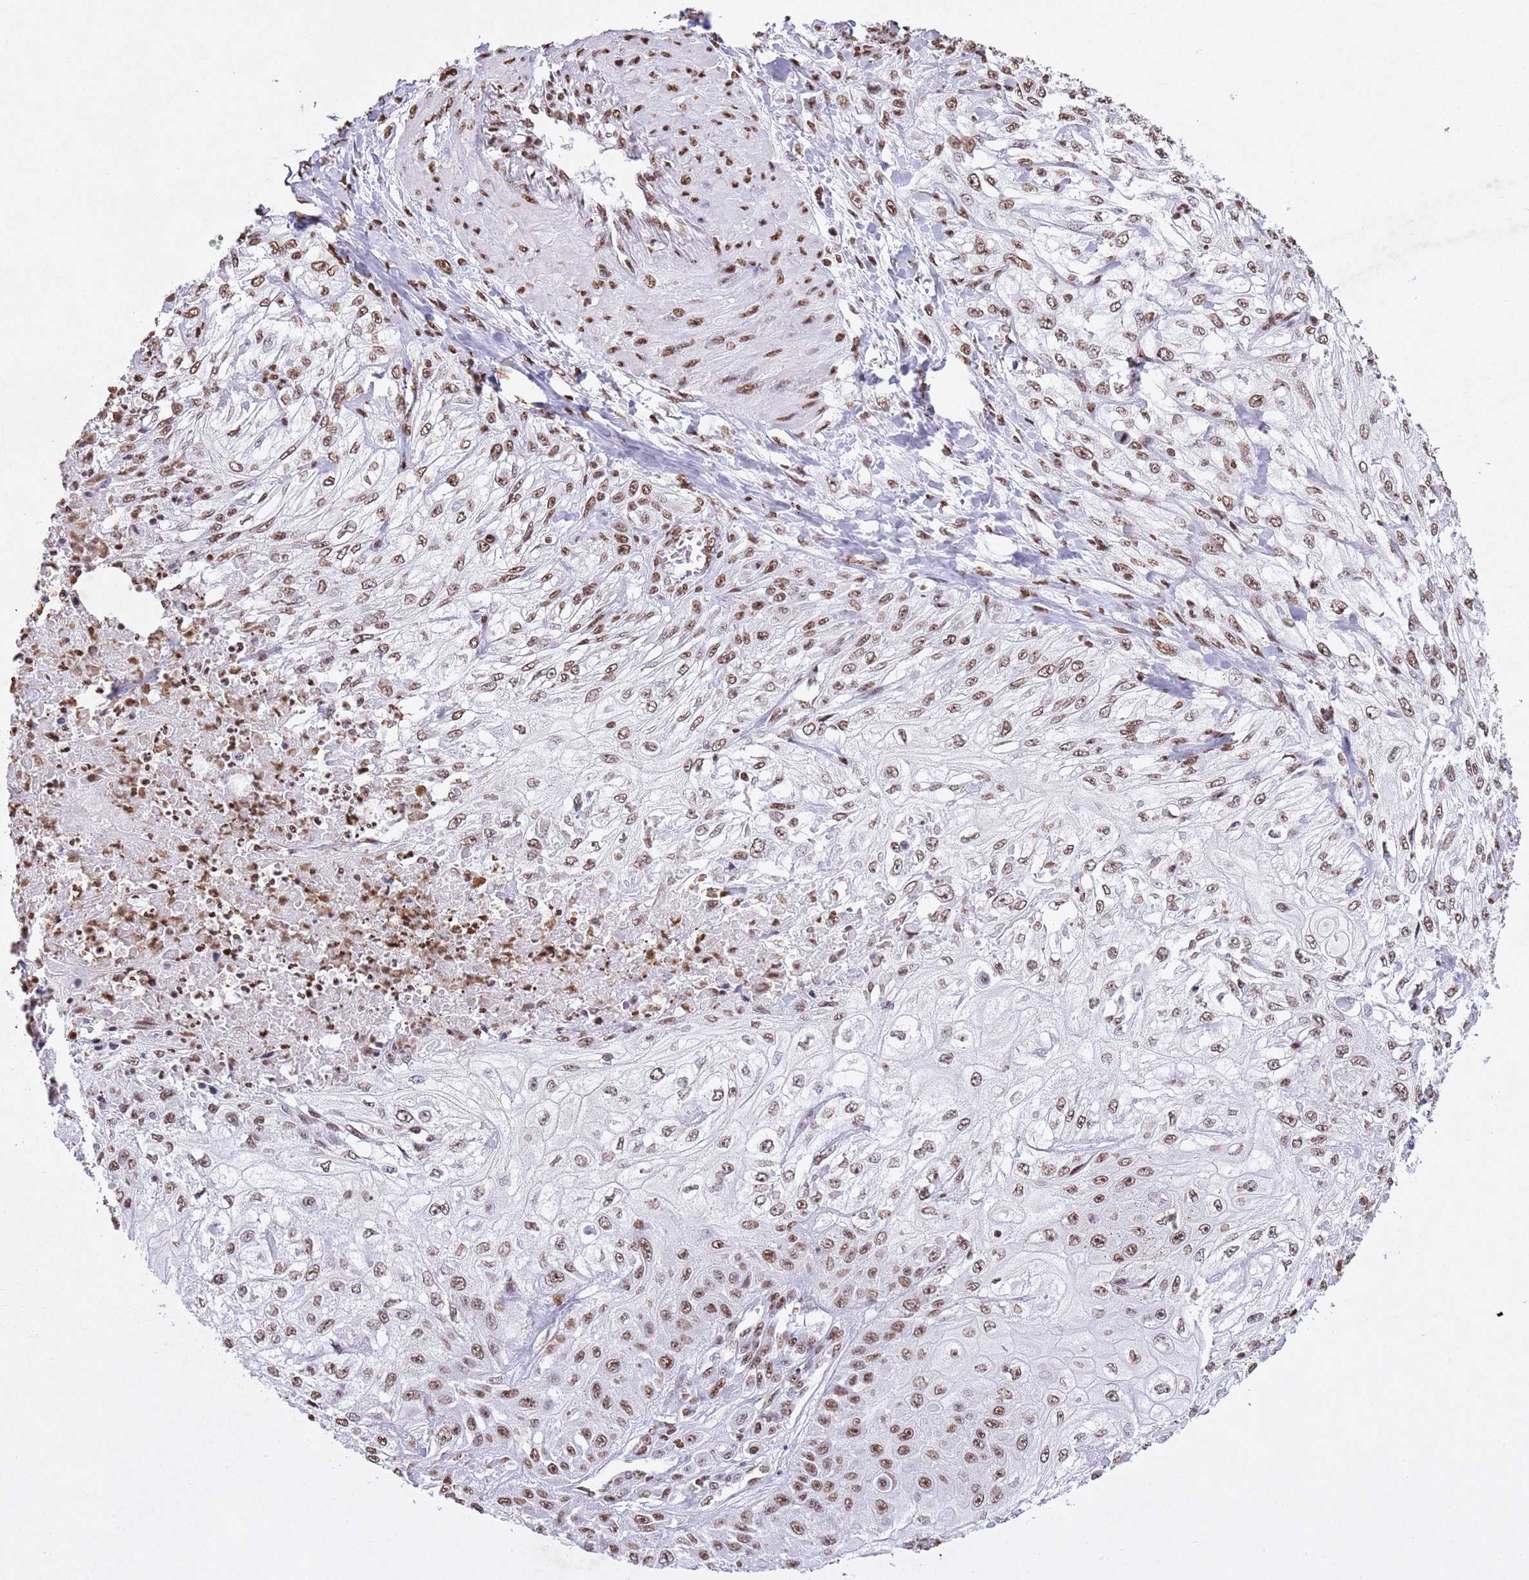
{"staining": {"intensity": "moderate", "quantity": ">75%", "location": "nuclear"}, "tissue": "skin cancer", "cell_type": "Tumor cells", "image_type": "cancer", "snomed": [{"axis": "morphology", "description": "Squamous cell carcinoma, NOS"}, {"axis": "morphology", "description": "Squamous cell carcinoma, metastatic, NOS"}, {"axis": "topography", "description": "Skin"}, {"axis": "topography", "description": "Lymph node"}], "caption": "Immunohistochemistry (DAB (3,3'-diaminobenzidine)) staining of human skin cancer exhibits moderate nuclear protein staining in about >75% of tumor cells. (DAB IHC with brightfield microscopy, high magnification).", "gene": "BMAL1", "patient": {"sex": "male", "age": 75}}